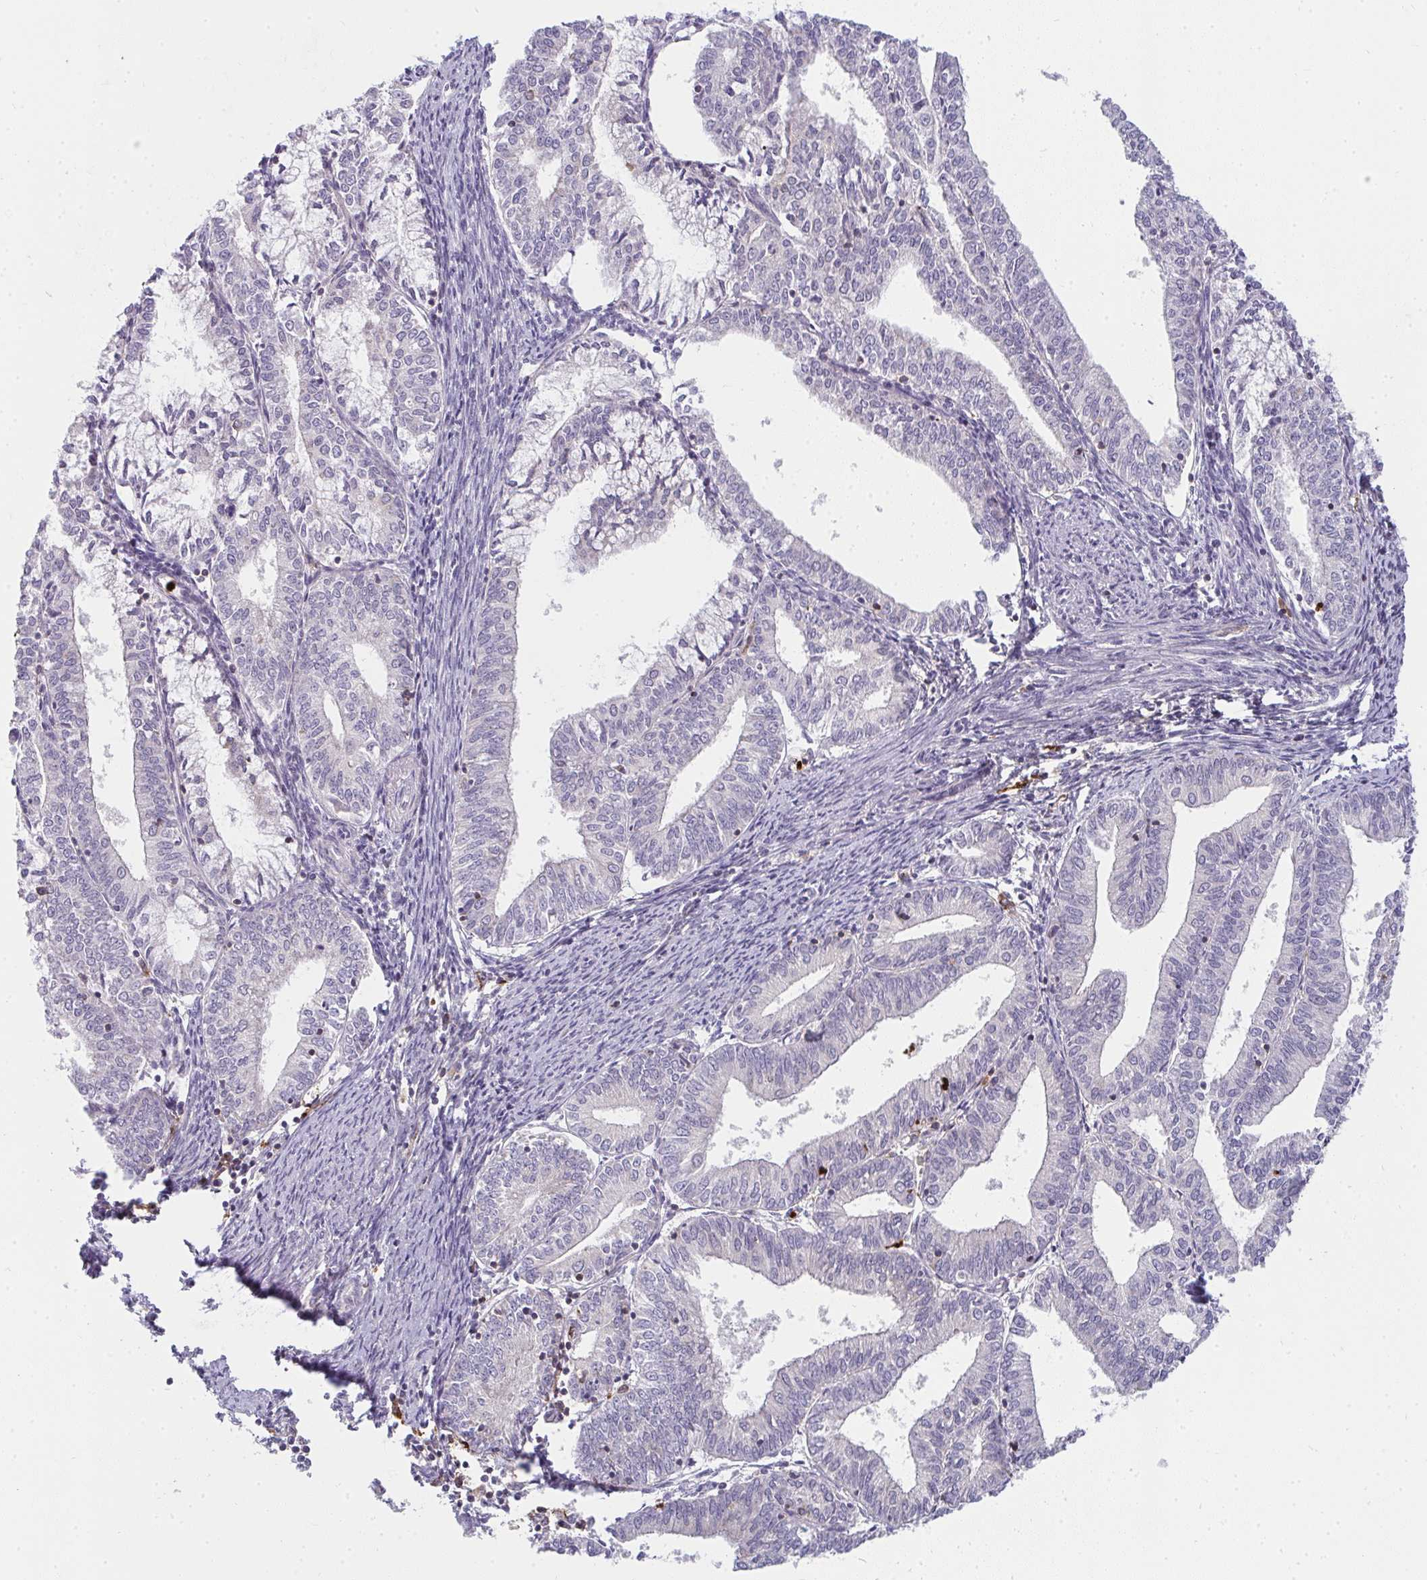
{"staining": {"intensity": "negative", "quantity": "none", "location": "none"}, "tissue": "endometrial cancer", "cell_type": "Tumor cells", "image_type": "cancer", "snomed": [{"axis": "morphology", "description": "Adenocarcinoma, NOS"}, {"axis": "topography", "description": "Endometrium"}], "caption": "Protein analysis of adenocarcinoma (endometrial) shows no significant staining in tumor cells. (Brightfield microscopy of DAB (3,3'-diaminobenzidine) IHC at high magnification).", "gene": "CSF3R", "patient": {"sex": "female", "age": 61}}